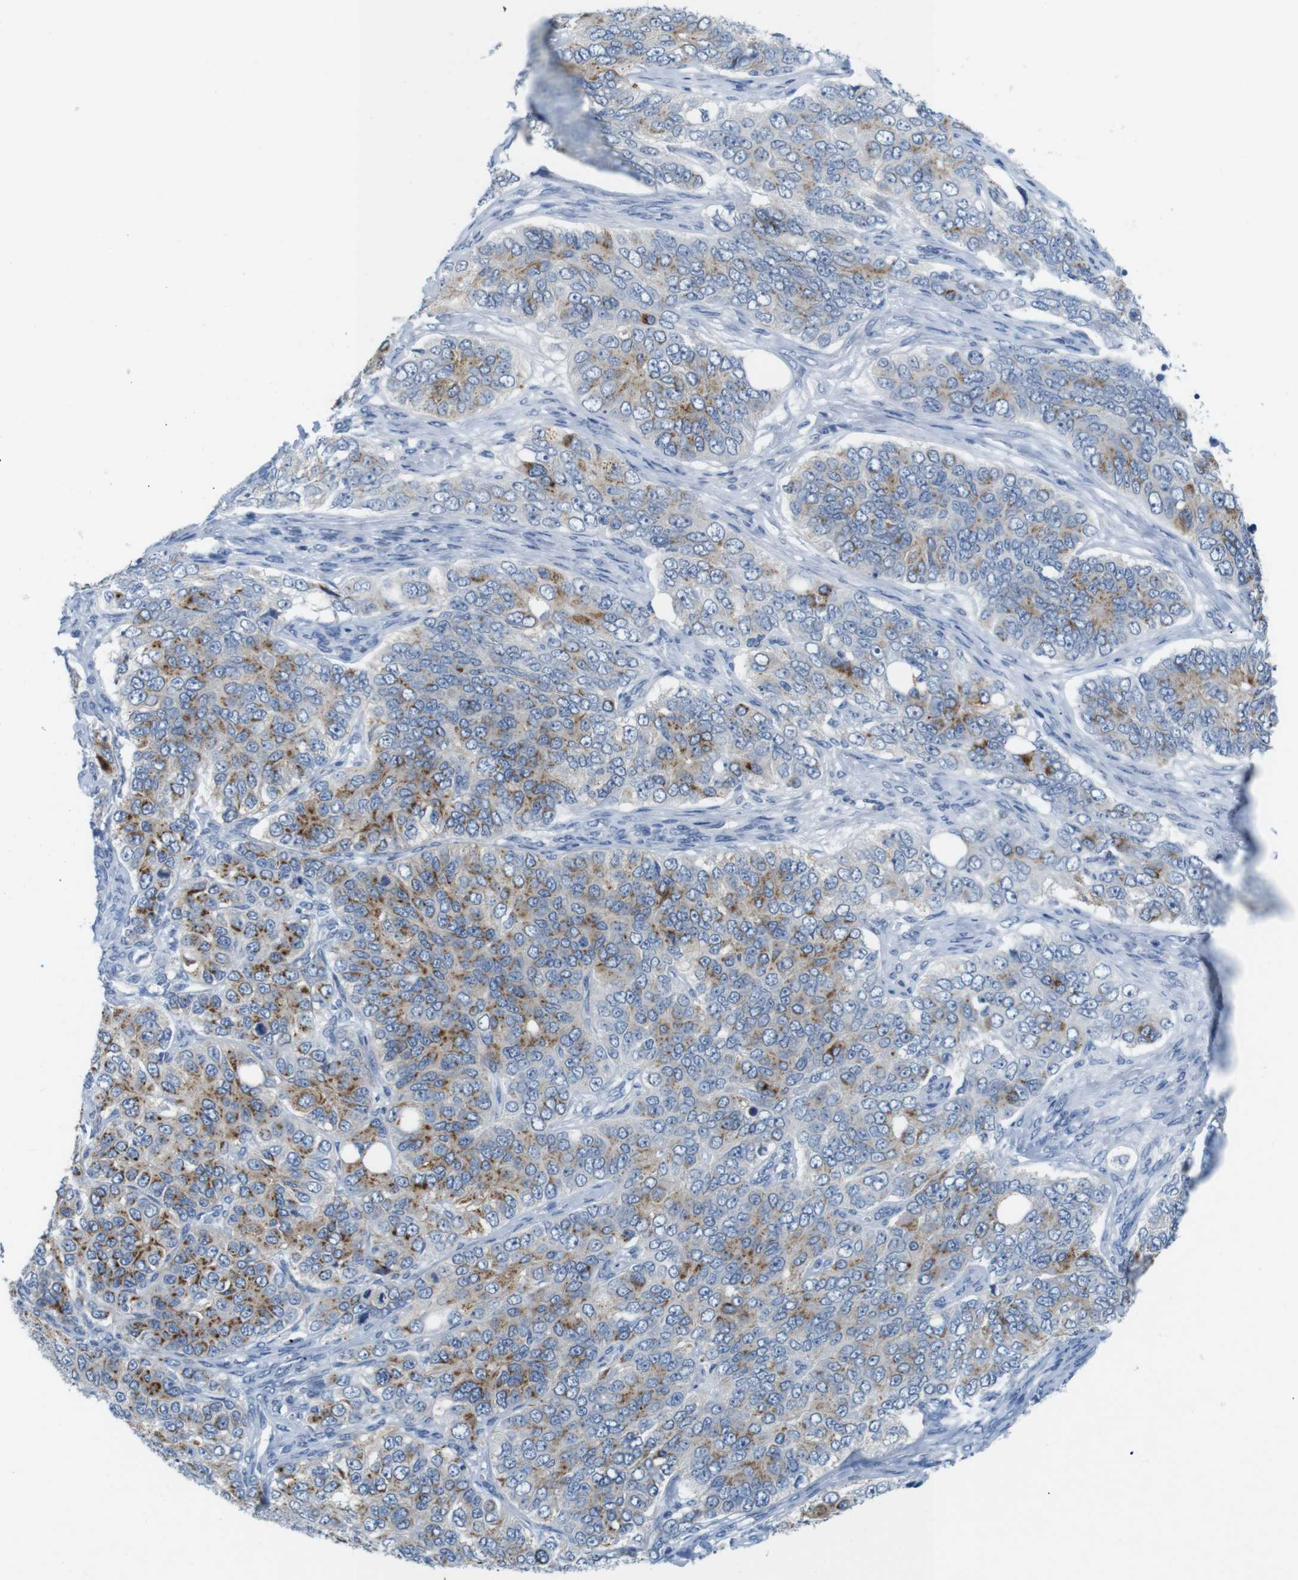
{"staining": {"intensity": "moderate", "quantity": ">75%", "location": "cytoplasmic/membranous"}, "tissue": "ovarian cancer", "cell_type": "Tumor cells", "image_type": "cancer", "snomed": [{"axis": "morphology", "description": "Carcinoma, endometroid"}, {"axis": "topography", "description": "Ovary"}], "caption": "Tumor cells display medium levels of moderate cytoplasmic/membranous positivity in approximately >75% of cells in ovarian cancer (endometroid carcinoma).", "gene": "GOLGA2", "patient": {"sex": "female", "age": 51}}